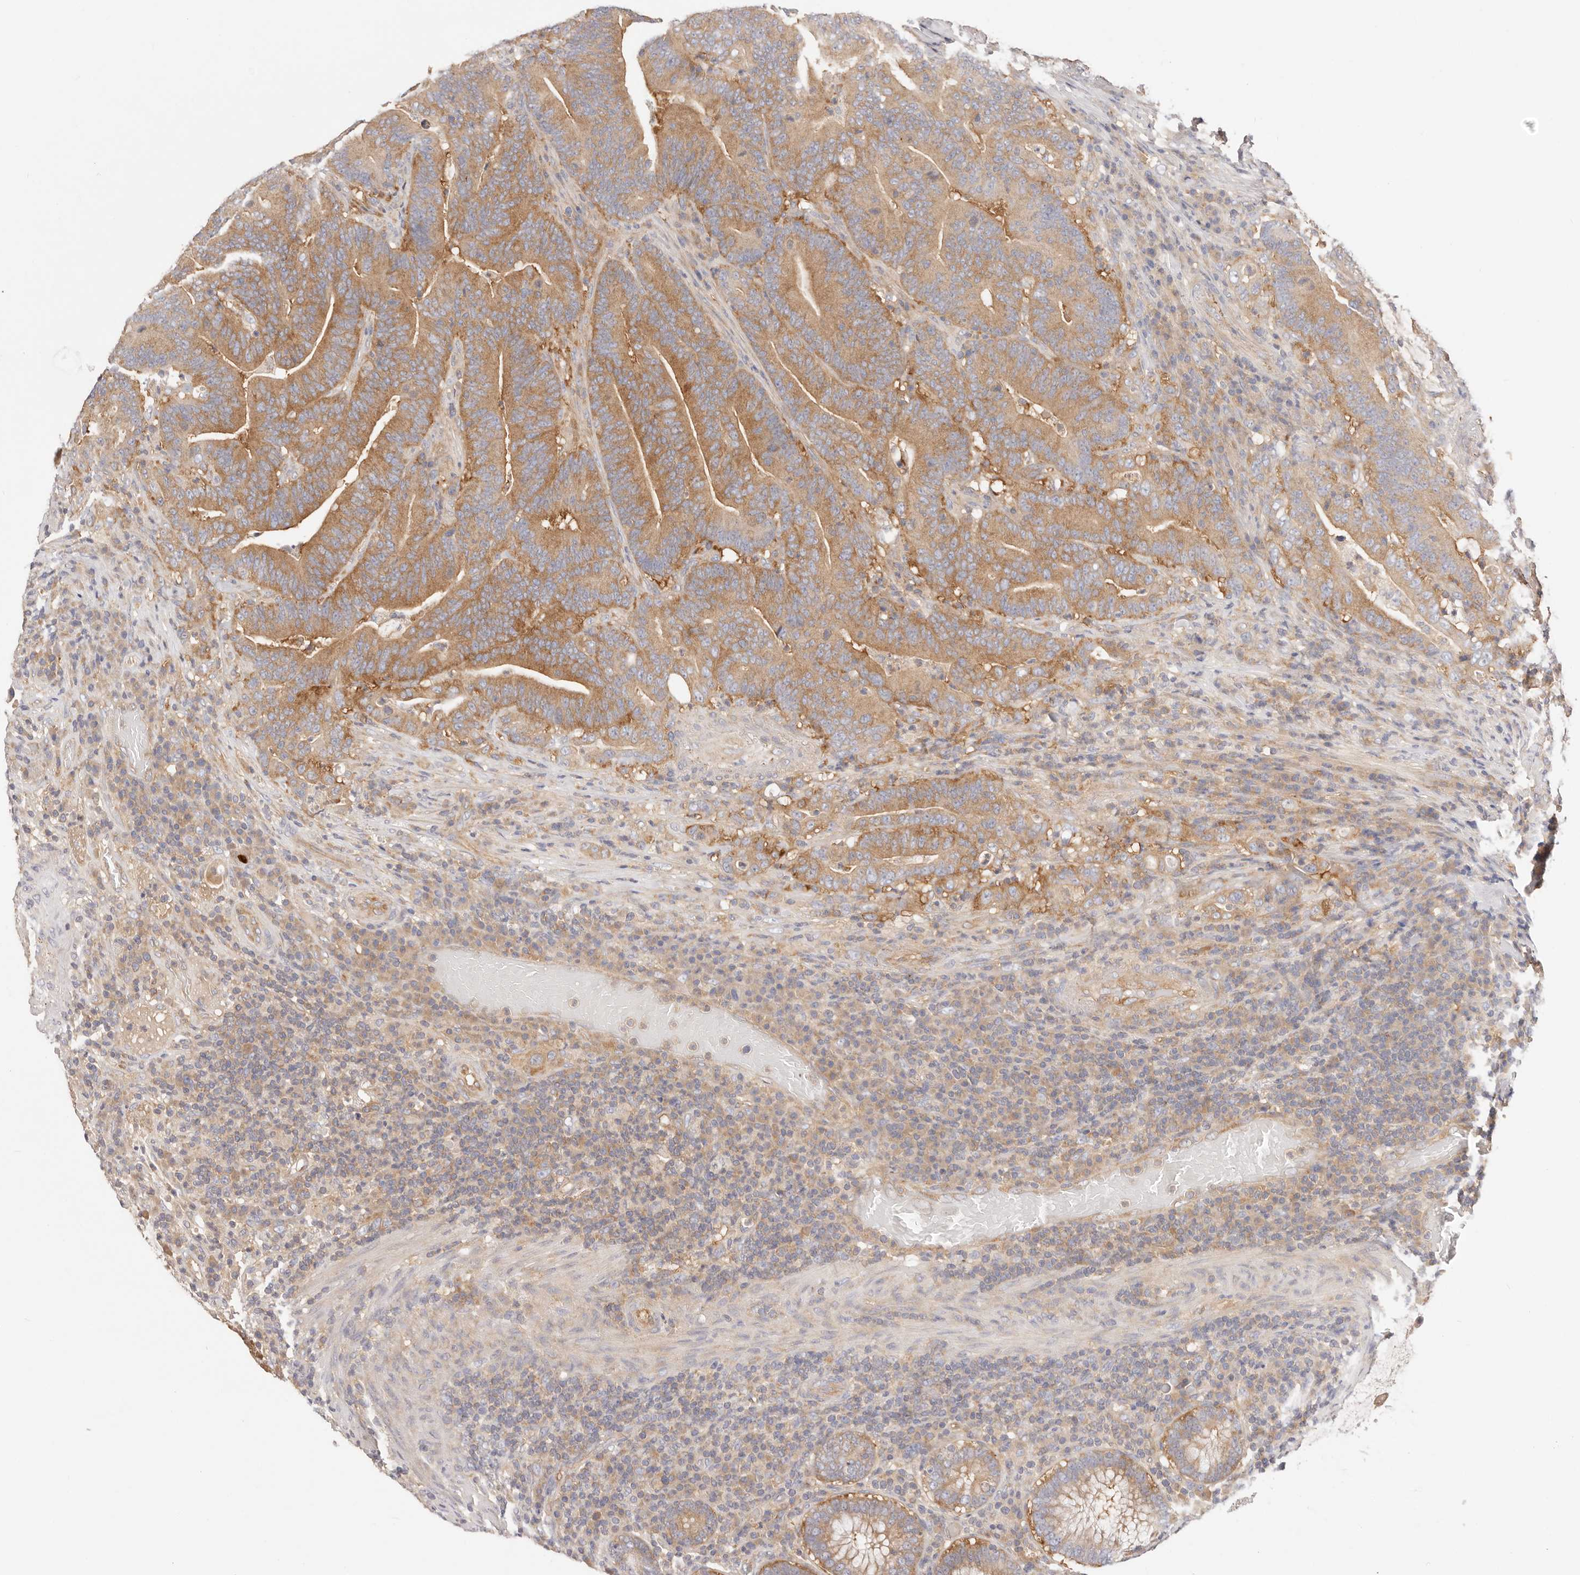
{"staining": {"intensity": "strong", "quantity": ">75%", "location": "cytoplasmic/membranous"}, "tissue": "colorectal cancer", "cell_type": "Tumor cells", "image_type": "cancer", "snomed": [{"axis": "morphology", "description": "Adenocarcinoma, NOS"}, {"axis": "topography", "description": "Colon"}], "caption": "Protein staining displays strong cytoplasmic/membranous positivity in approximately >75% of tumor cells in adenocarcinoma (colorectal).", "gene": "KCMF1", "patient": {"sex": "female", "age": 66}}